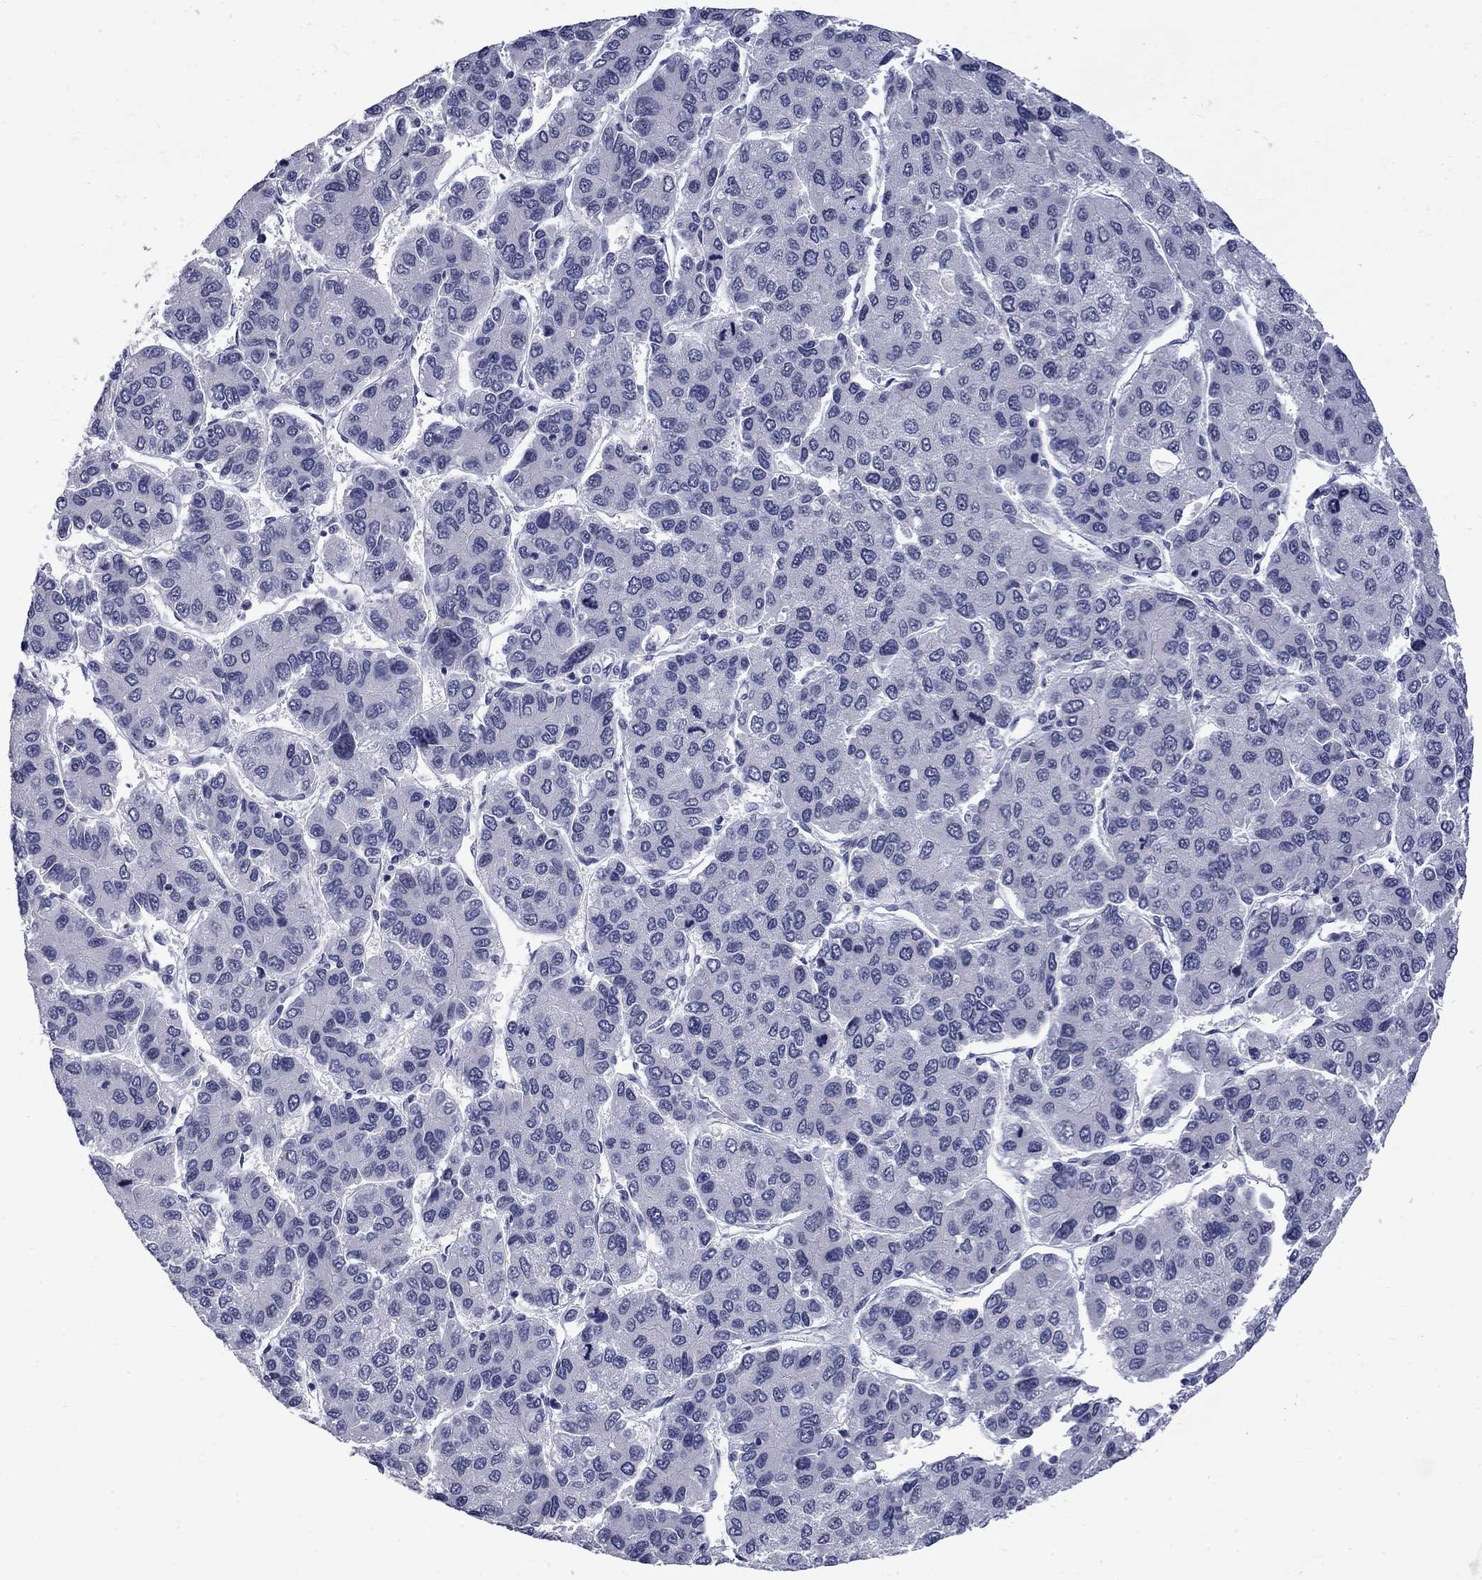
{"staining": {"intensity": "negative", "quantity": "none", "location": "none"}, "tissue": "liver cancer", "cell_type": "Tumor cells", "image_type": "cancer", "snomed": [{"axis": "morphology", "description": "Carcinoma, Hepatocellular, NOS"}, {"axis": "topography", "description": "Liver"}], "caption": "Protein analysis of liver cancer exhibits no significant positivity in tumor cells.", "gene": "CTNND2", "patient": {"sex": "female", "age": 66}}